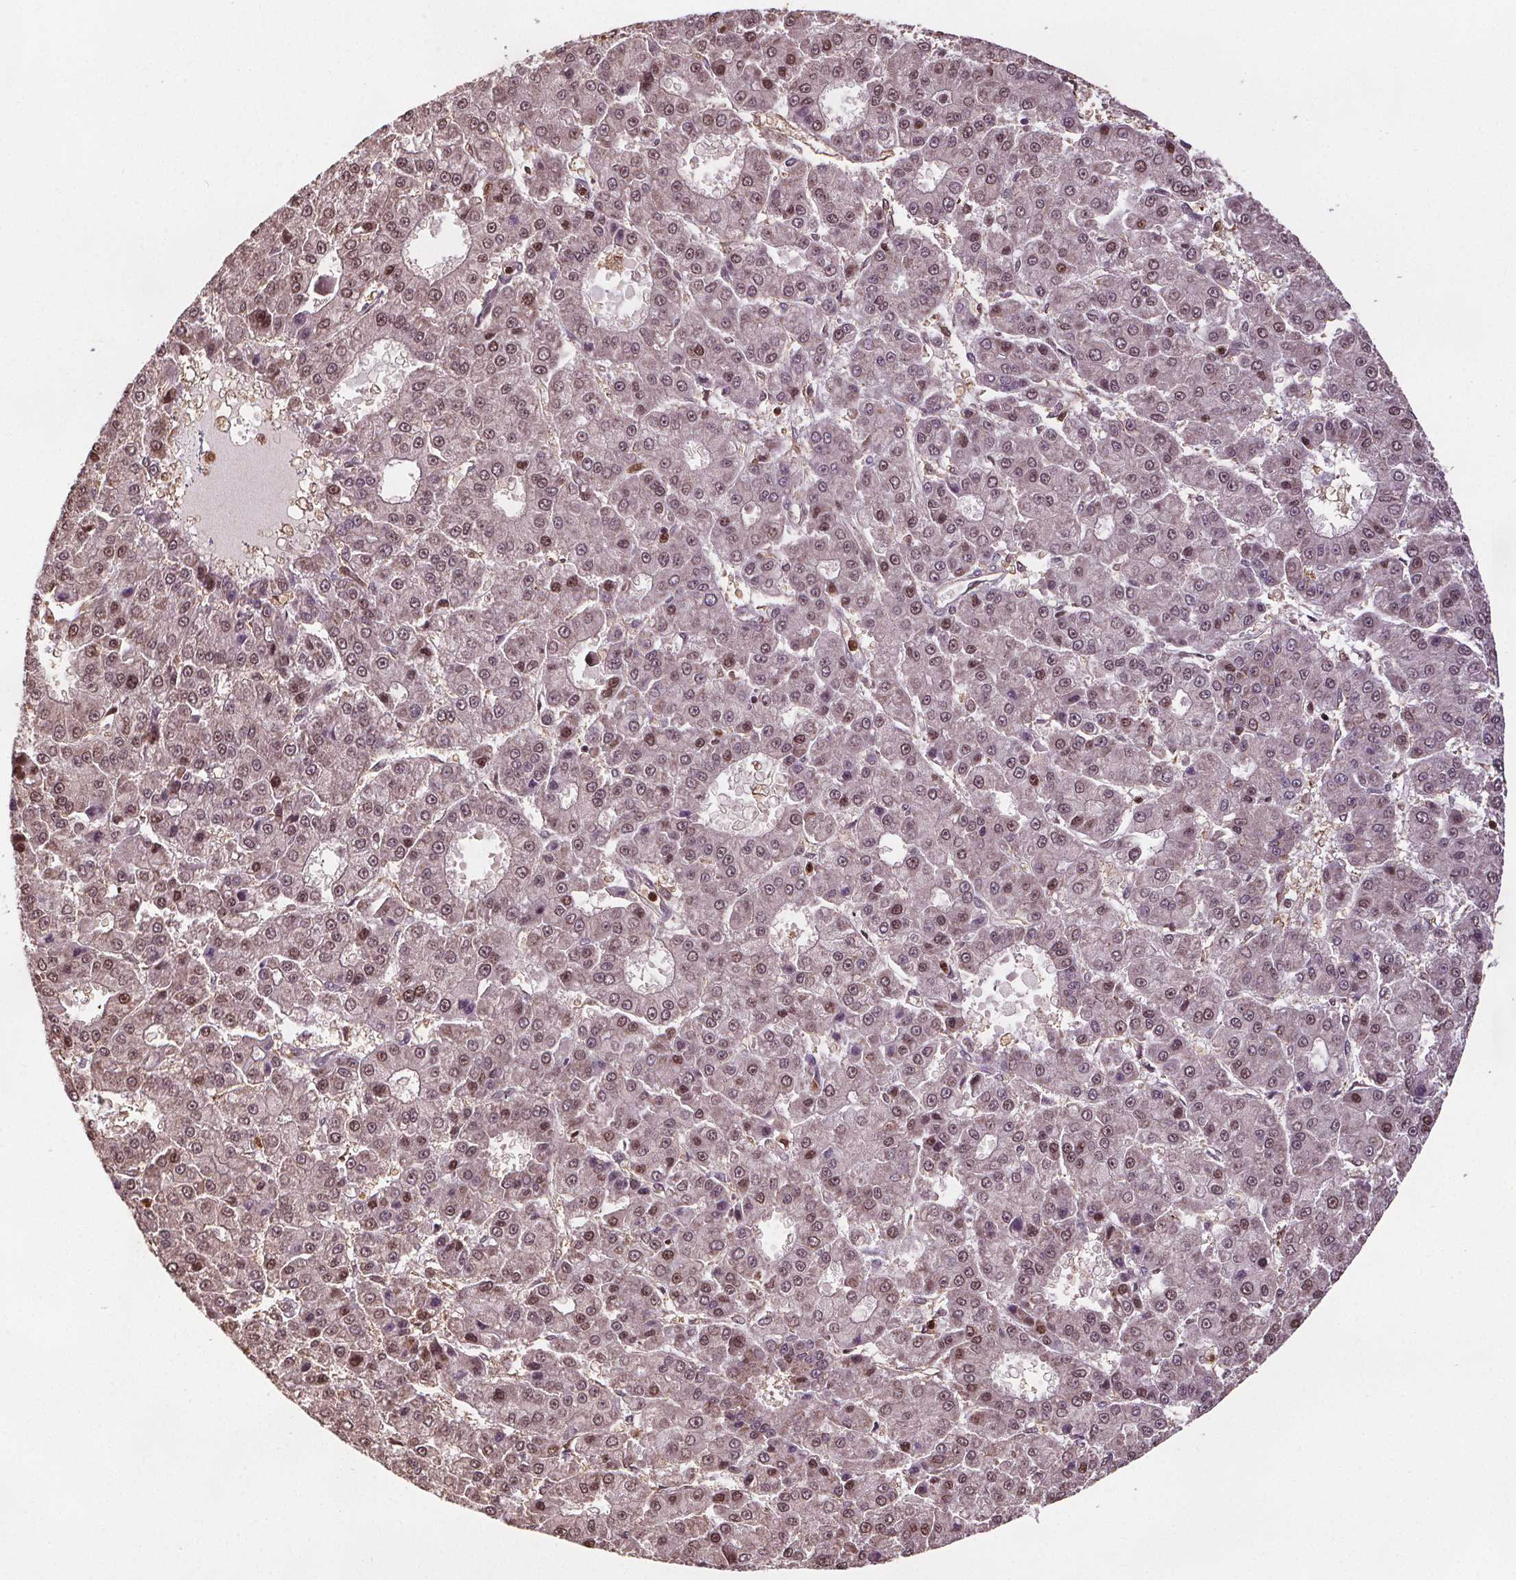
{"staining": {"intensity": "moderate", "quantity": "25%-75%", "location": "nuclear"}, "tissue": "liver cancer", "cell_type": "Tumor cells", "image_type": "cancer", "snomed": [{"axis": "morphology", "description": "Carcinoma, Hepatocellular, NOS"}, {"axis": "topography", "description": "Liver"}], "caption": "IHC histopathology image of liver cancer (hepatocellular carcinoma) stained for a protein (brown), which reveals medium levels of moderate nuclear staining in approximately 25%-75% of tumor cells.", "gene": "ENO1", "patient": {"sex": "male", "age": 70}}